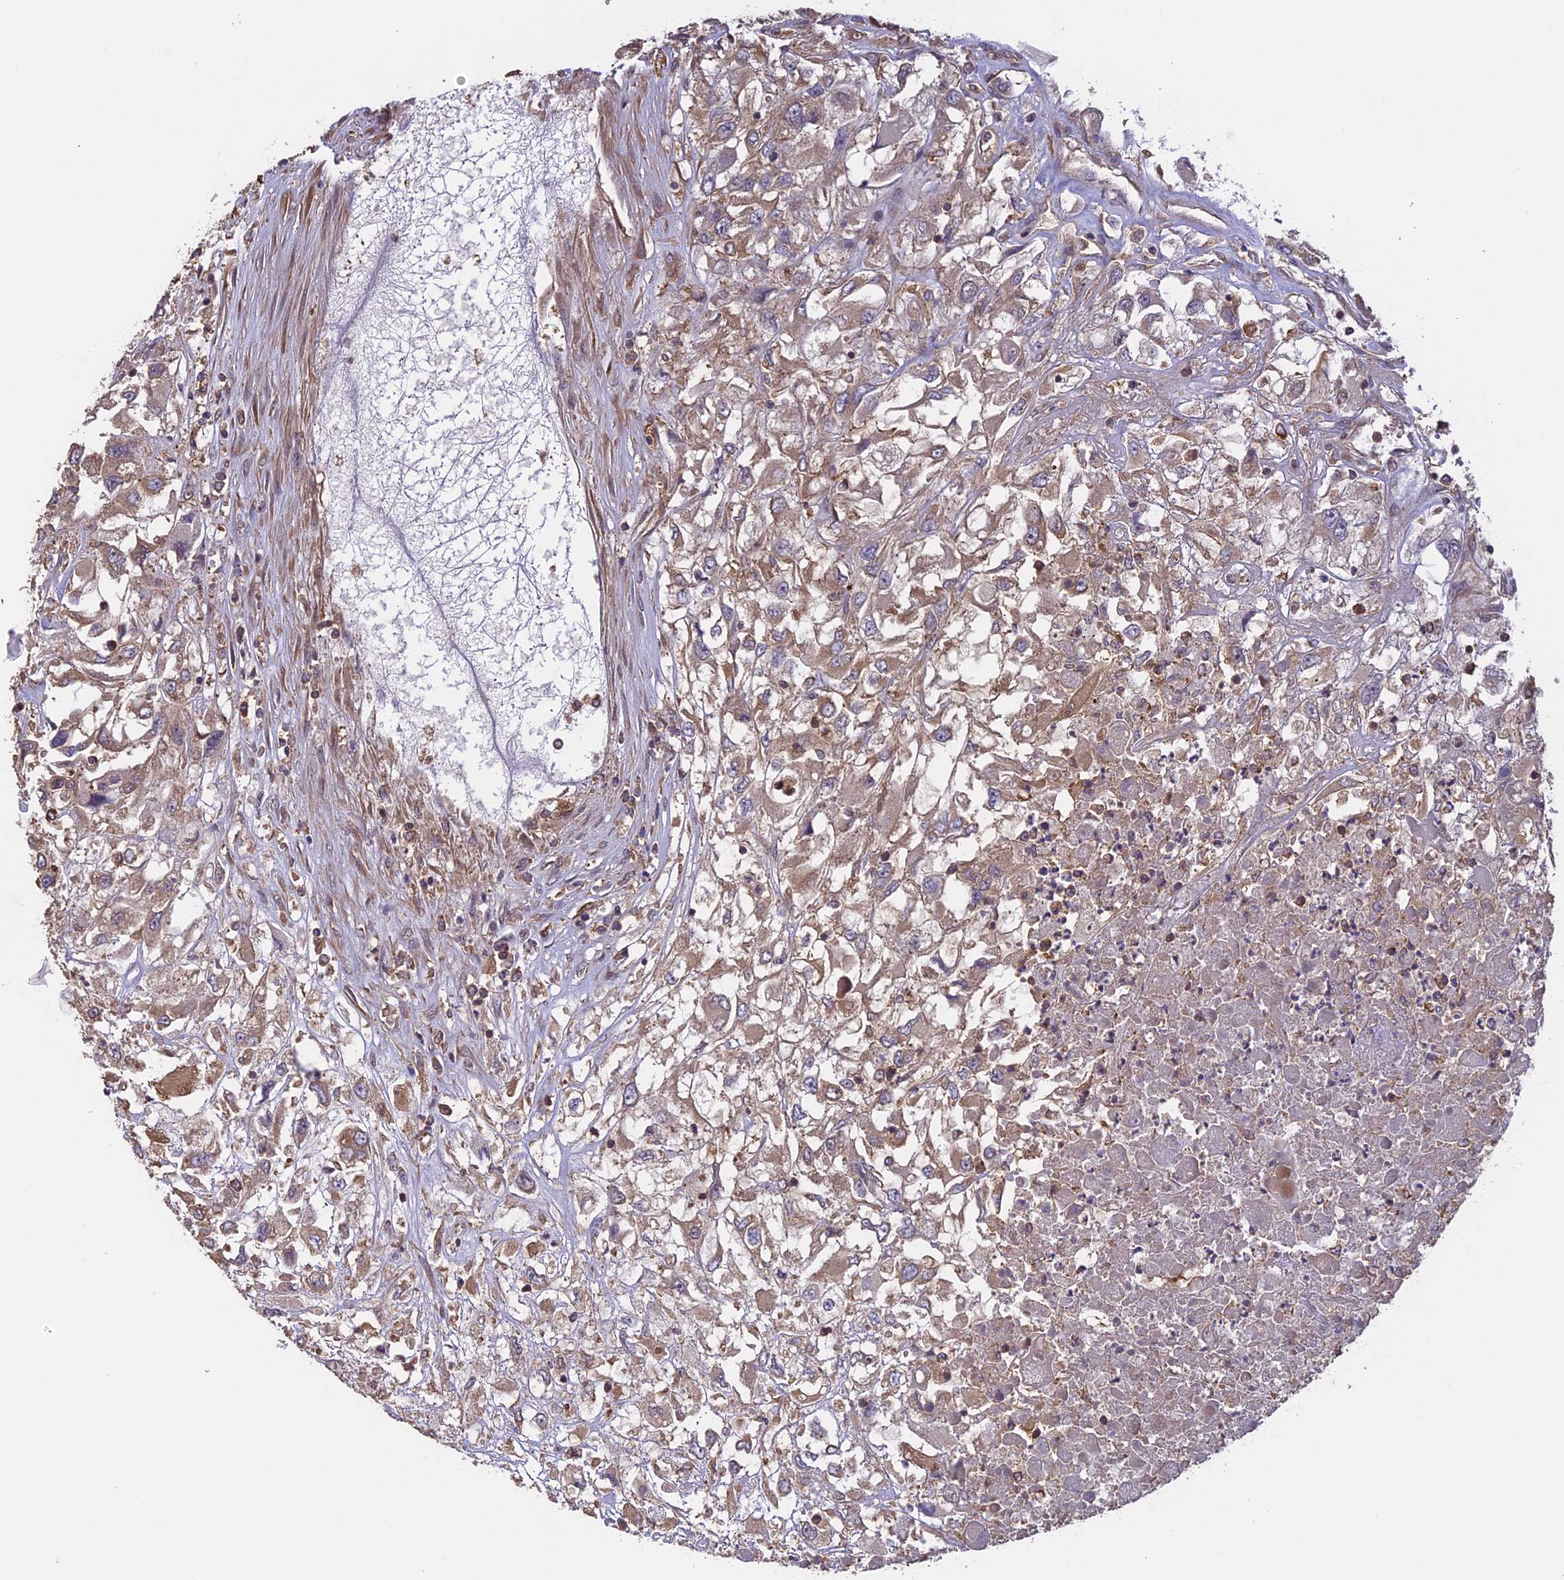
{"staining": {"intensity": "weak", "quantity": "25%-75%", "location": "cytoplasmic/membranous"}, "tissue": "renal cancer", "cell_type": "Tumor cells", "image_type": "cancer", "snomed": [{"axis": "morphology", "description": "Adenocarcinoma, NOS"}, {"axis": "topography", "description": "Kidney"}], "caption": "This is an image of IHC staining of renal cancer (adenocarcinoma), which shows weak staining in the cytoplasmic/membranous of tumor cells.", "gene": "GAS8", "patient": {"sex": "female", "age": 52}}